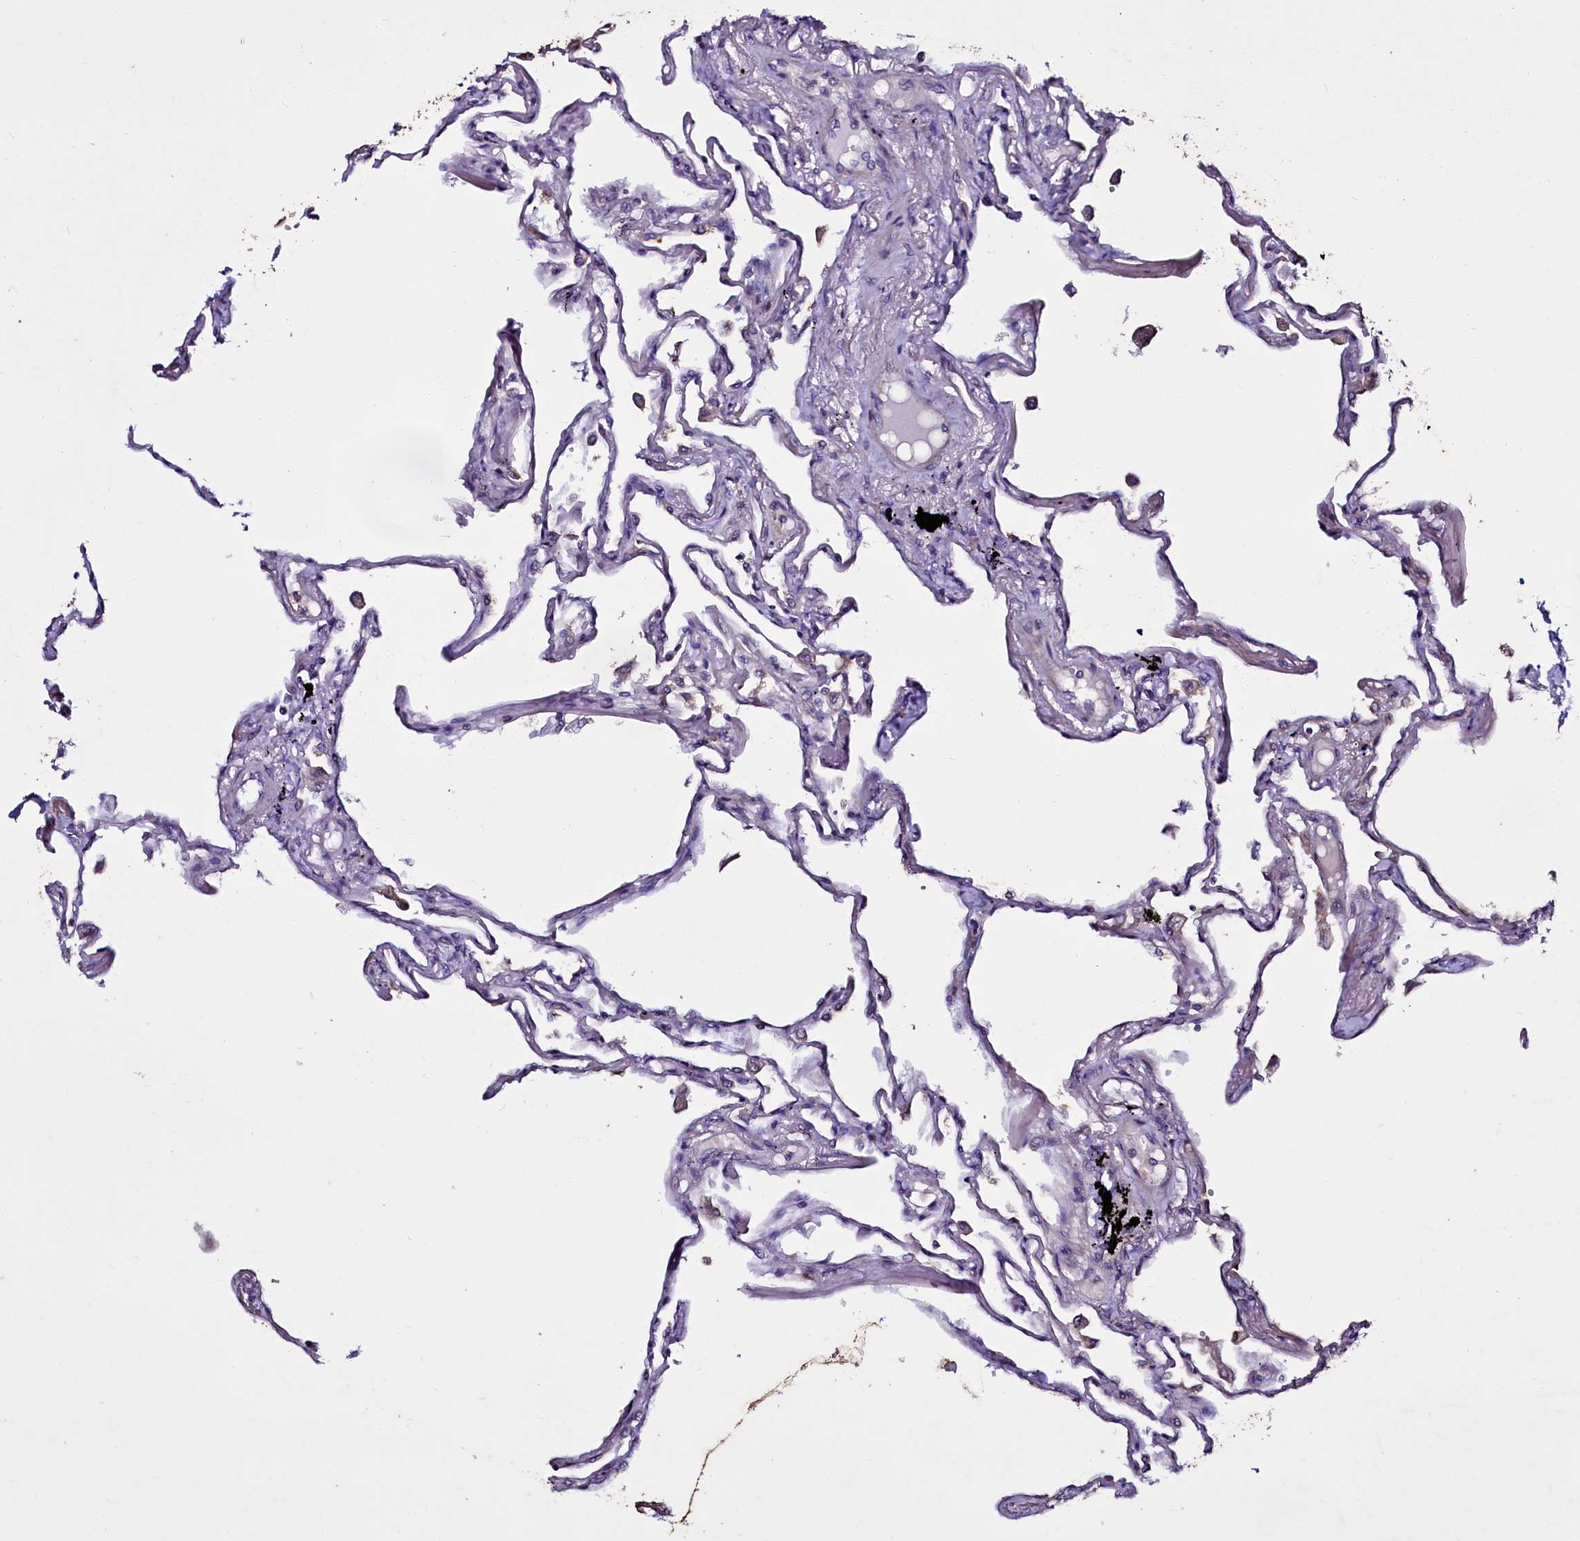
{"staining": {"intensity": "negative", "quantity": "none", "location": "none"}, "tissue": "lung", "cell_type": "Alveolar cells", "image_type": "normal", "snomed": [{"axis": "morphology", "description": "Normal tissue, NOS"}, {"axis": "topography", "description": "Lung"}], "caption": "Immunohistochemistry (IHC) of normal lung demonstrates no staining in alveolar cells.", "gene": "SELENOT", "patient": {"sex": "female", "age": 67}}